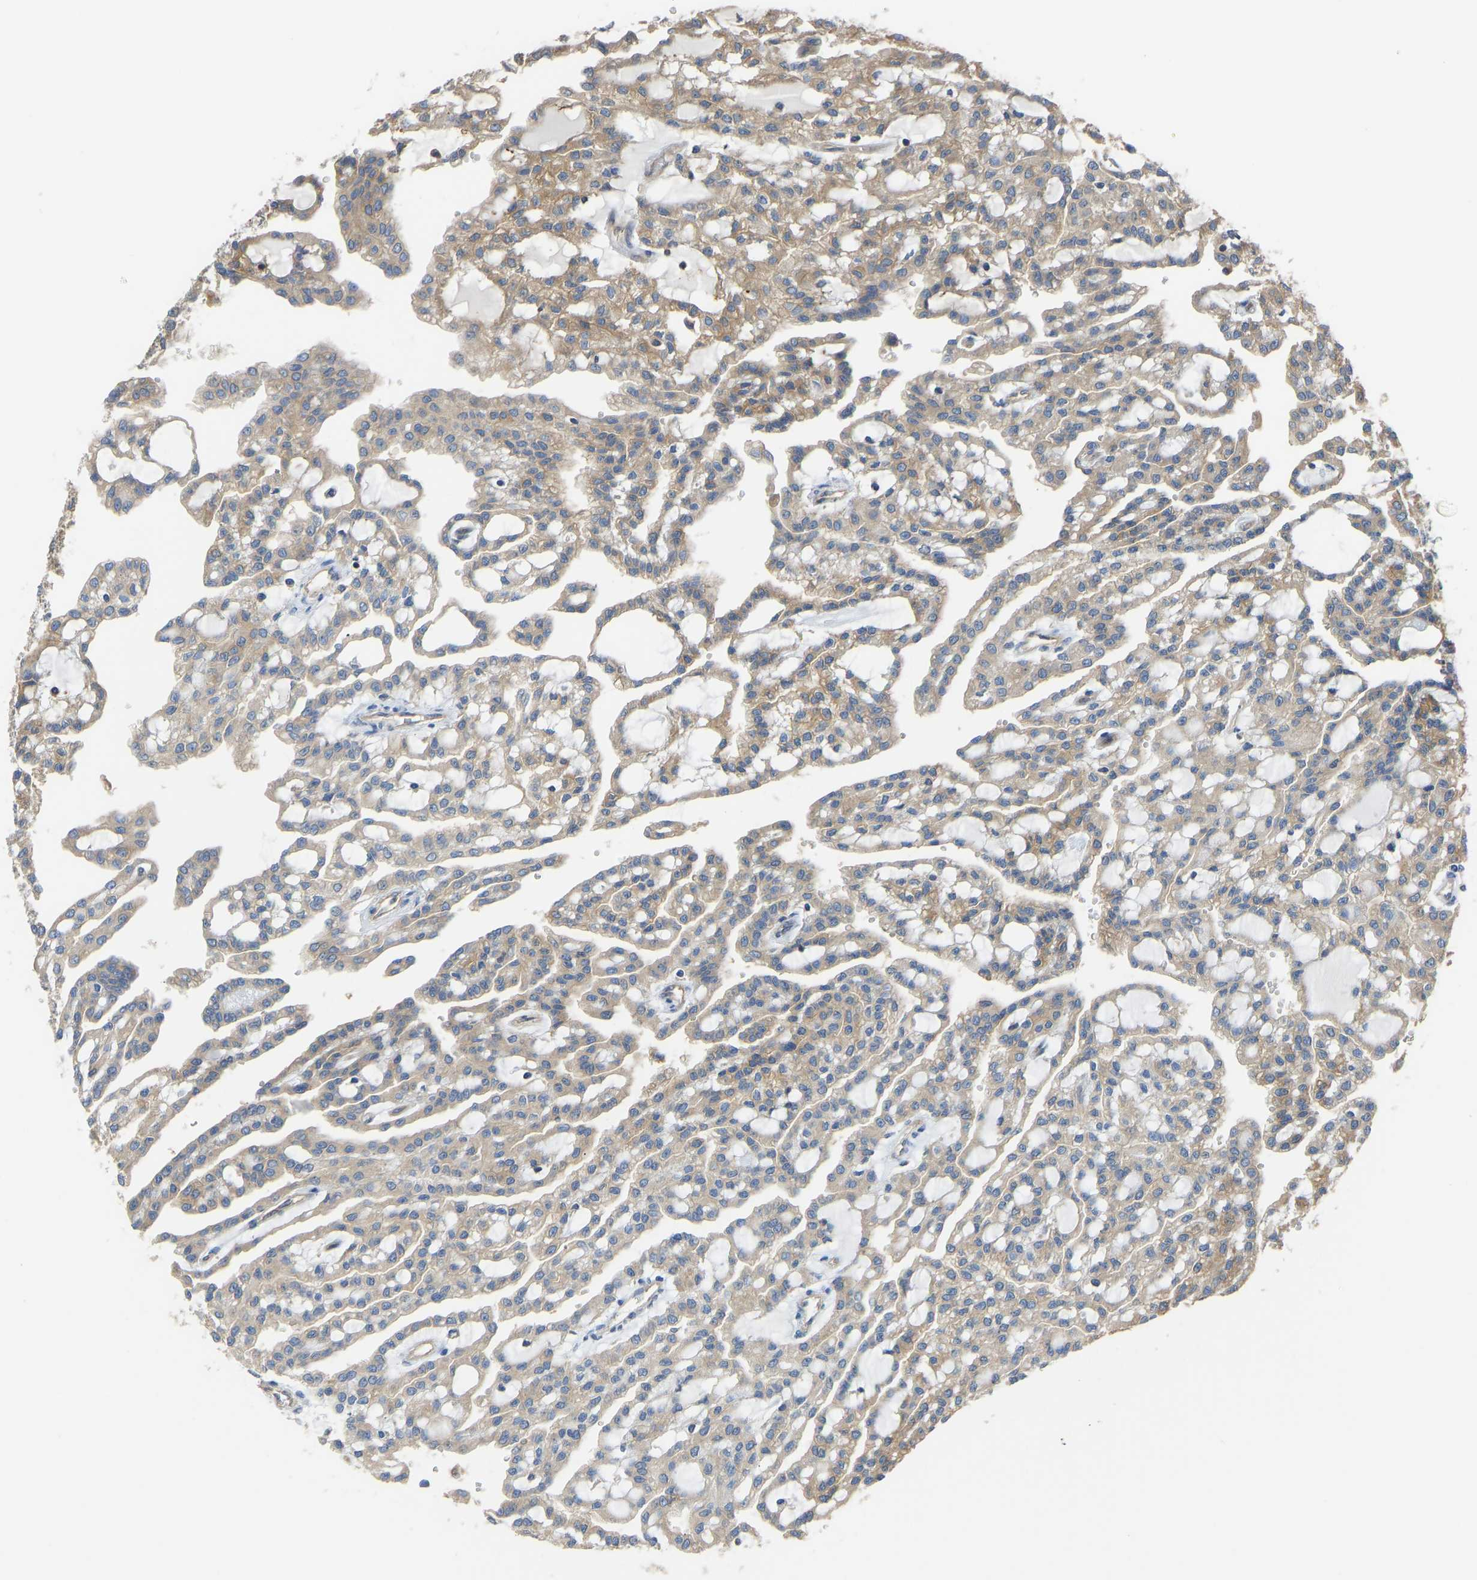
{"staining": {"intensity": "weak", "quantity": ">75%", "location": "cytoplasmic/membranous"}, "tissue": "renal cancer", "cell_type": "Tumor cells", "image_type": "cancer", "snomed": [{"axis": "morphology", "description": "Adenocarcinoma, NOS"}, {"axis": "topography", "description": "Kidney"}], "caption": "Protein staining by immunohistochemistry reveals weak cytoplasmic/membranous staining in about >75% of tumor cells in renal cancer. Nuclei are stained in blue.", "gene": "PPP3CA", "patient": {"sex": "male", "age": 63}}